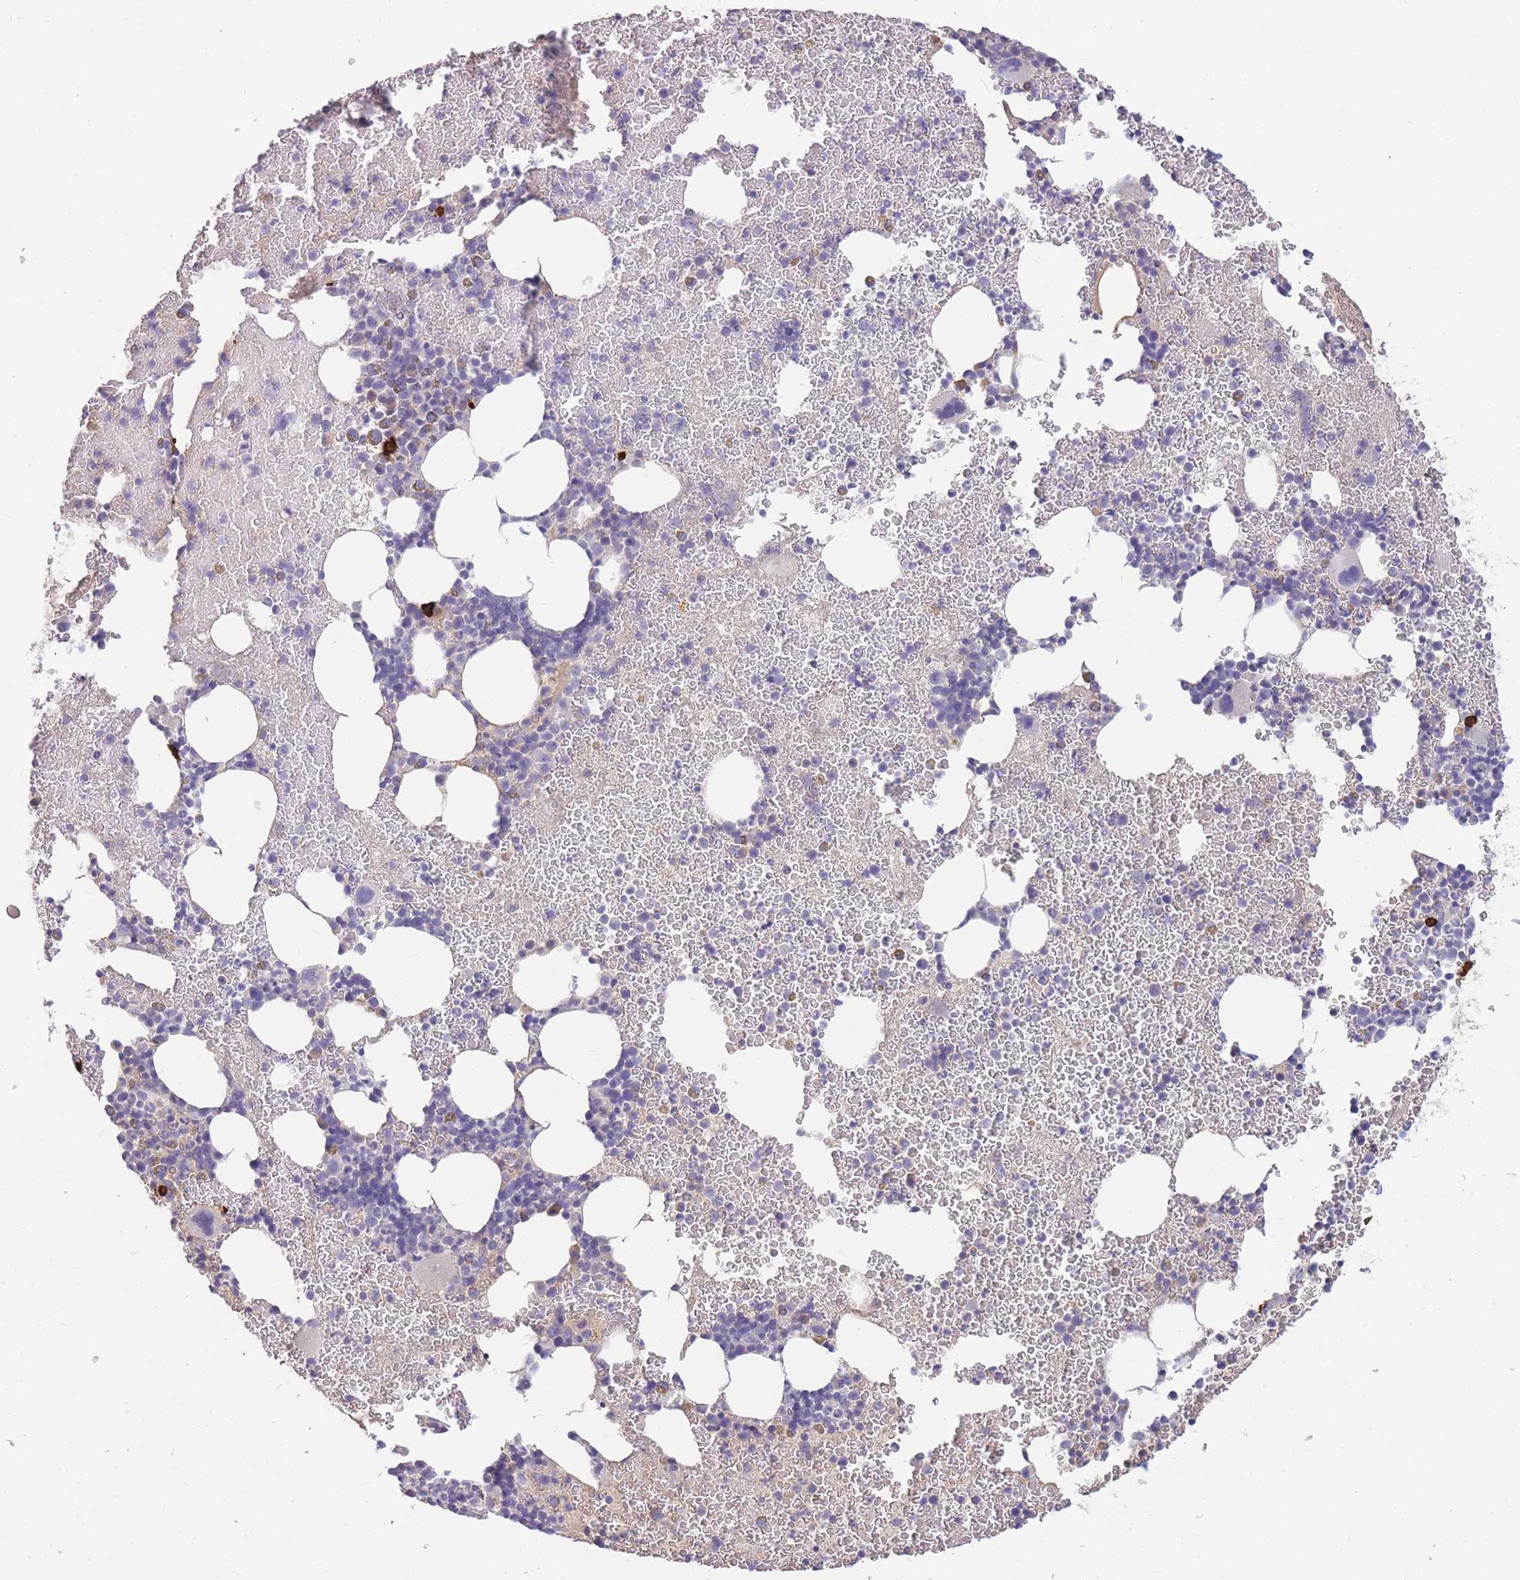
{"staining": {"intensity": "strong", "quantity": "<25%", "location": "cytoplasmic/membranous"}, "tissue": "bone marrow", "cell_type": "Hematopoietic cells", "image_type": "normal", "snomed": [{"axis": "morphology", "description": "Normal tissue, NOS"}, {"axis": "topography", "description": "Bone marrow"}], "caption": "A medium amount of strong cytoplasmic/membranous staining is identified in about <25% of hematopoietic cells in unremarkable bone marrow. Immunohistochemistry (ihc) stains the protein of interest in brown and the nuclei are stained blue.", "gene": "TPSD1", "patient": {"sex": "male", "age": 26}}